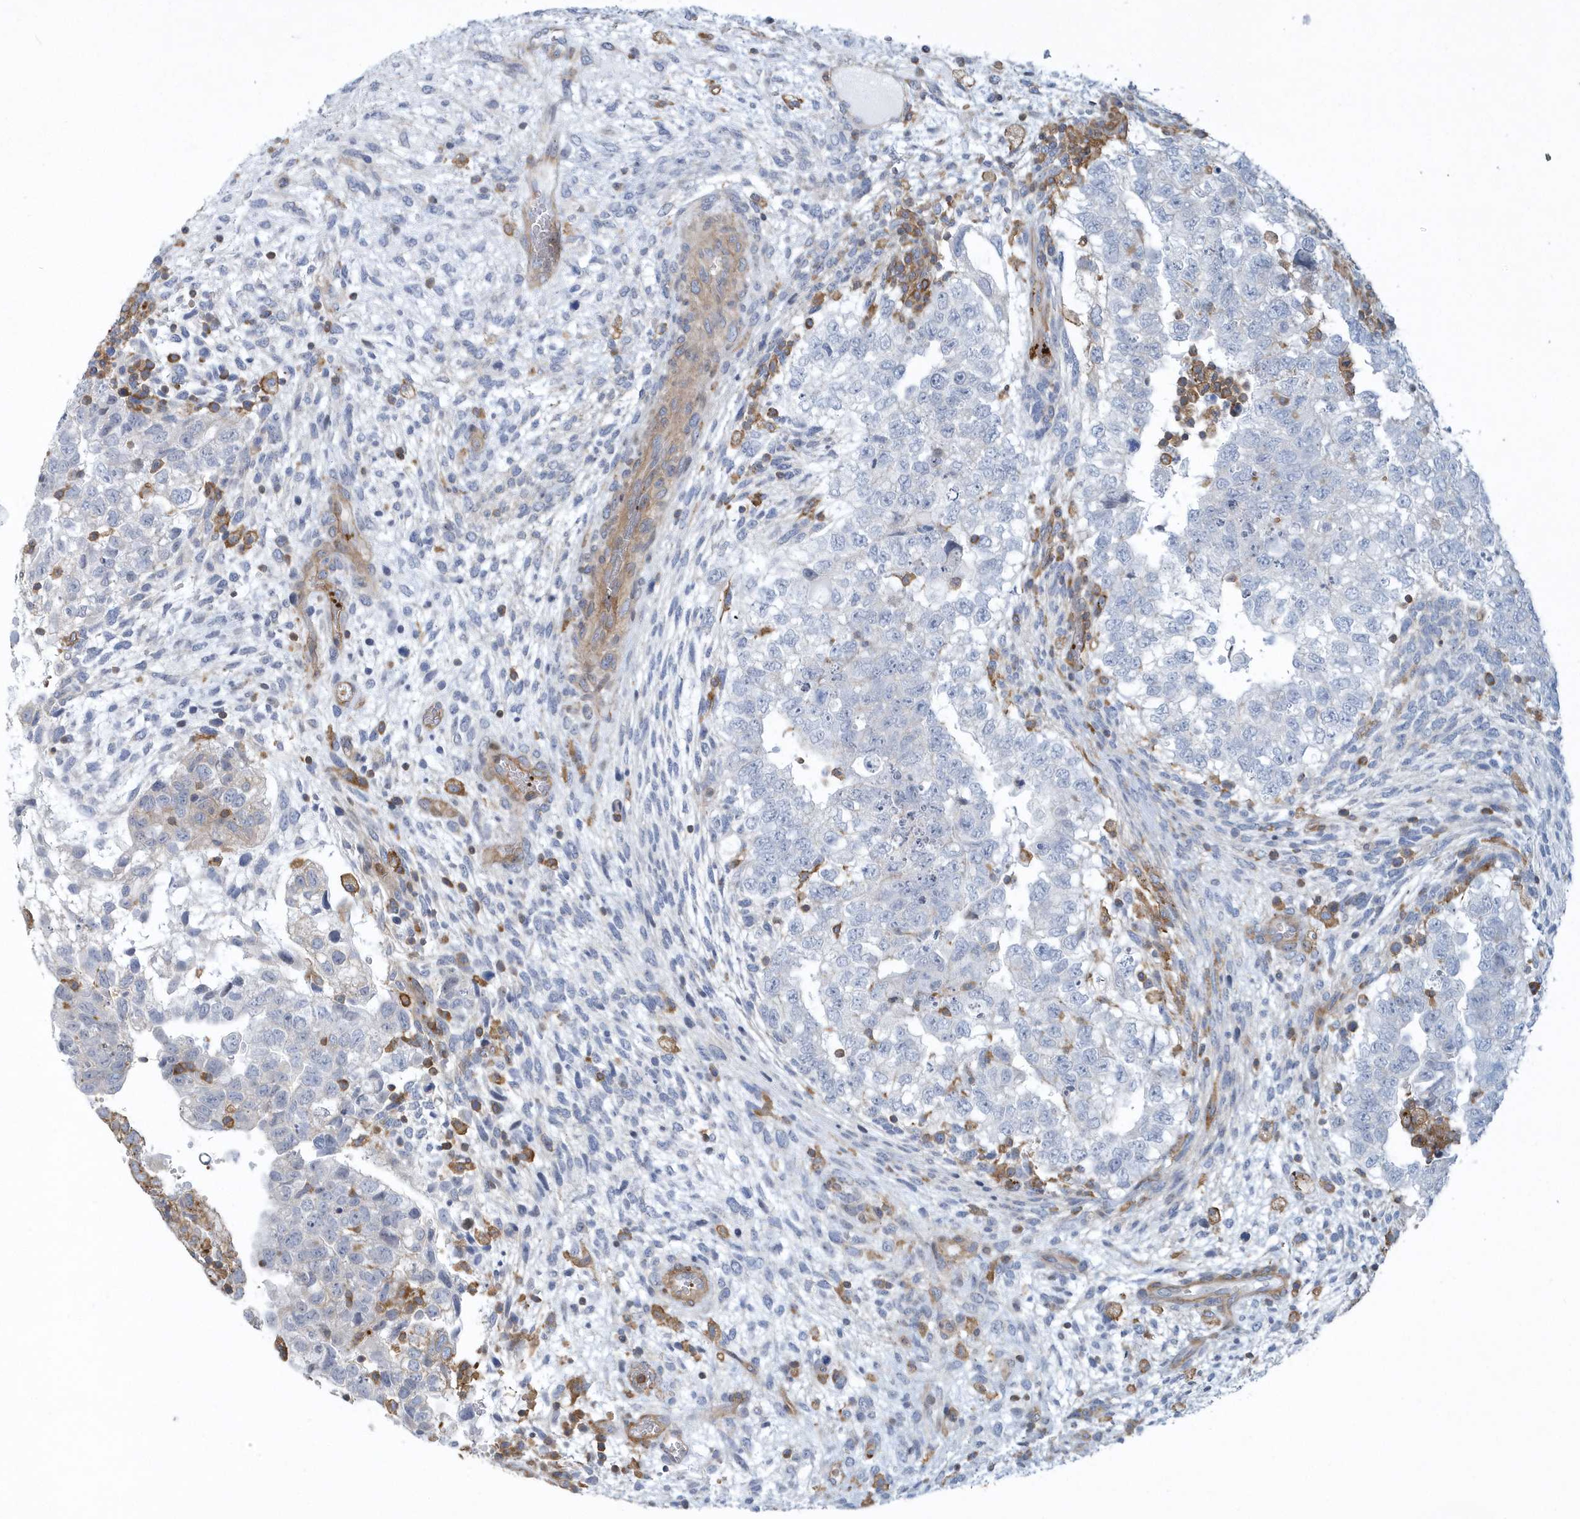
{"staining": {"intensity": "negative", "quantity": "none", "location": "none"}, "tissue": "testis cancer", "cell_type": "Tumor cells", "image_type": "cancer", "snomed": [{"axis": "morphology", "description": "Carcinoma, Embryonal, NOS"}, {"axis": "topography", "description": "Testis"}], "caption": "Immunohistochemistry image of neoplastic tissue: human testis cancer stained with DAB (3,3'-diaminobenzidine) demonstrates no significant protein staining in tumor cells. (Immunohistochemistry (ihc), brightfield microscopy, high magnification).", "gene": "ARAP2", "patient": {"sex": "male", "age": 37}}